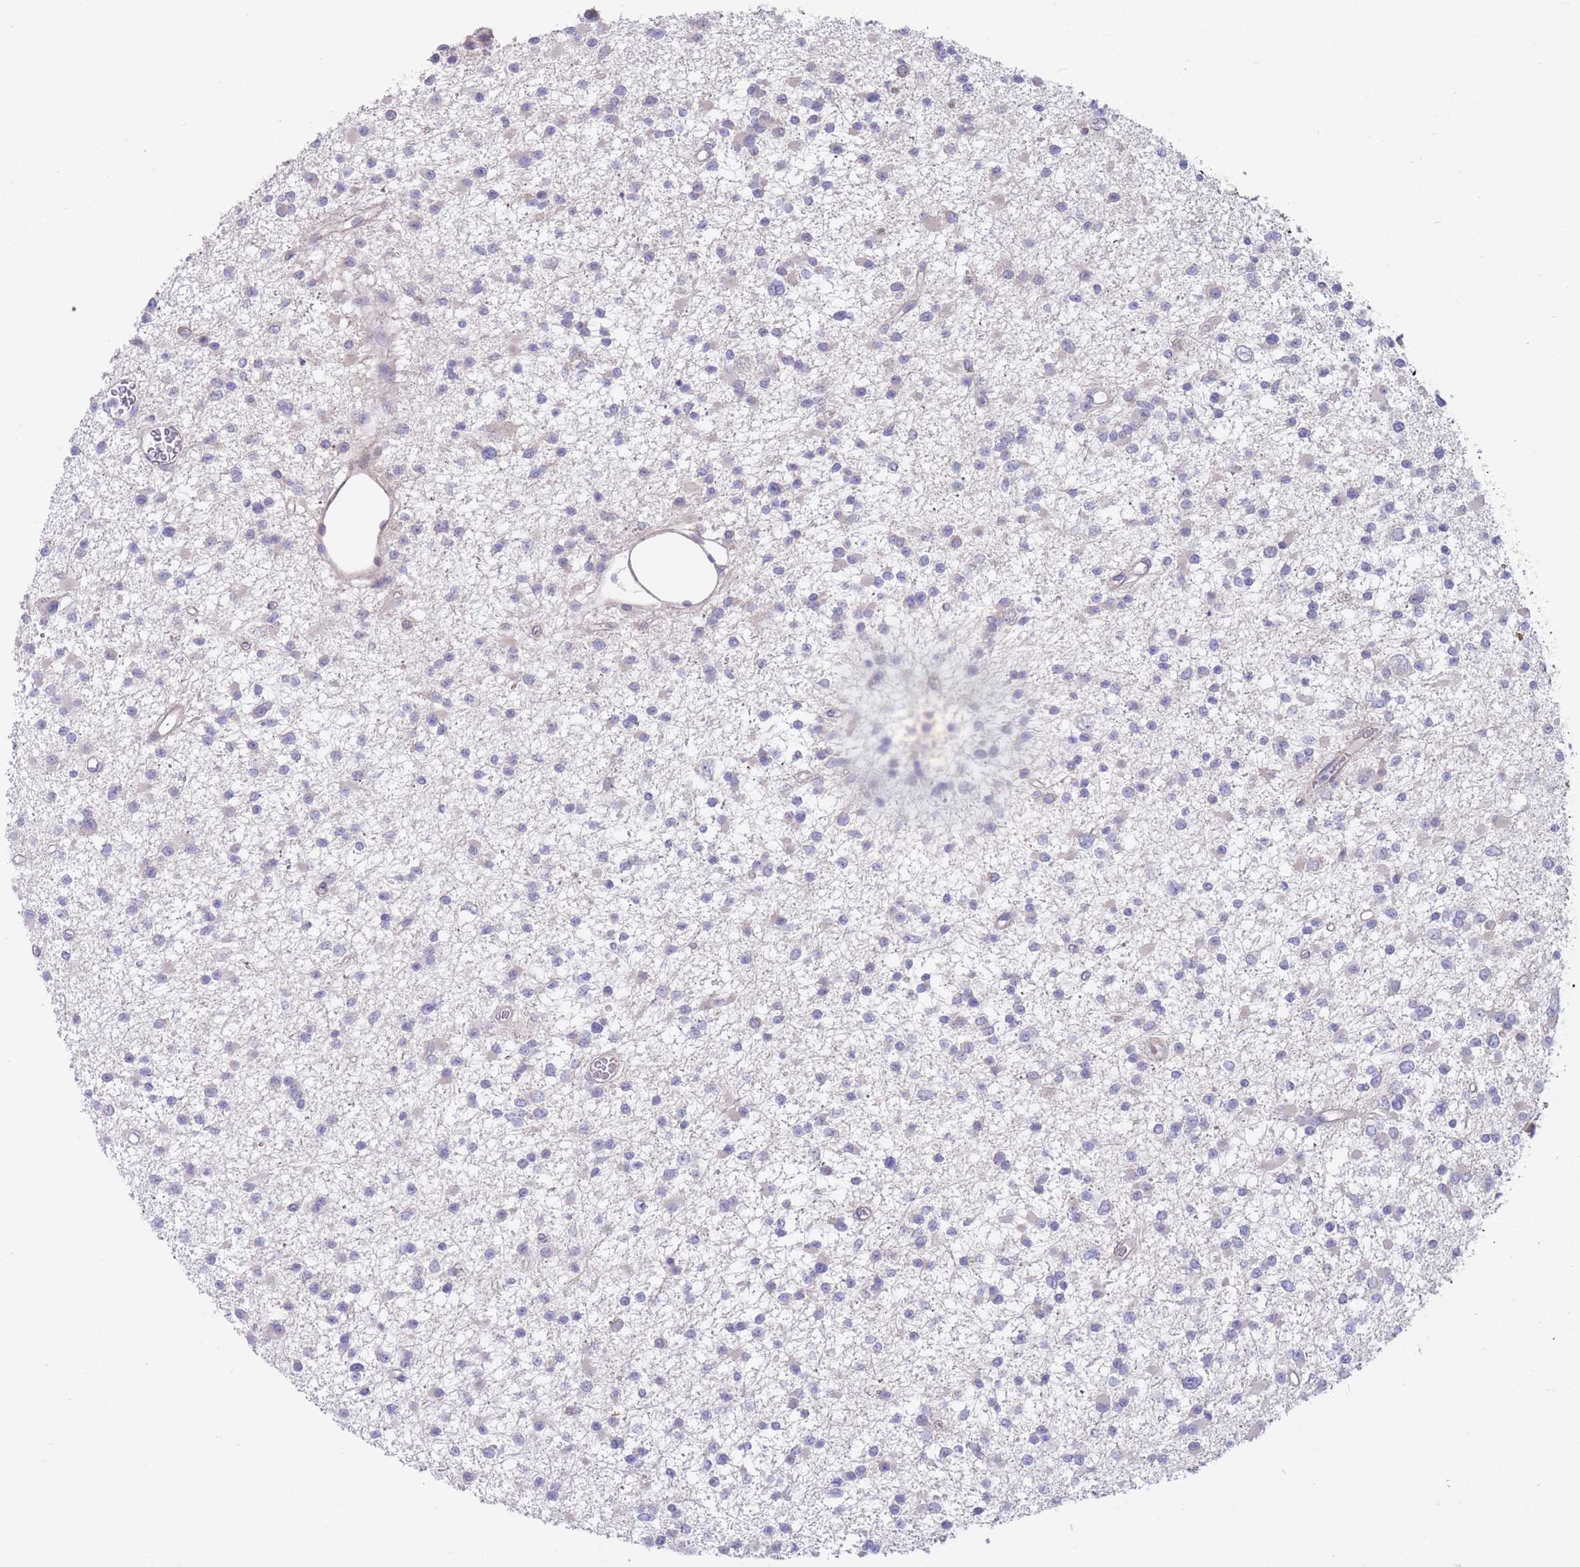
{"staining": {"intensity": "negative", "quantity": "none", "location": "none"}, "tissue": "glioma", "cell_type": "Tumor cells", "image_type": "cancer", "snomed": [{"axis": "morphology", "description": "Glioma, malignant, Low grade"}, {"axis": "topography", "description": "Brain"}], "caption": "Glioma was stained to show a protein in brown. There is no significant staining in tumor cells.", "gene": "ZNF281", "patient": {"sex": "female", "age": 22}}